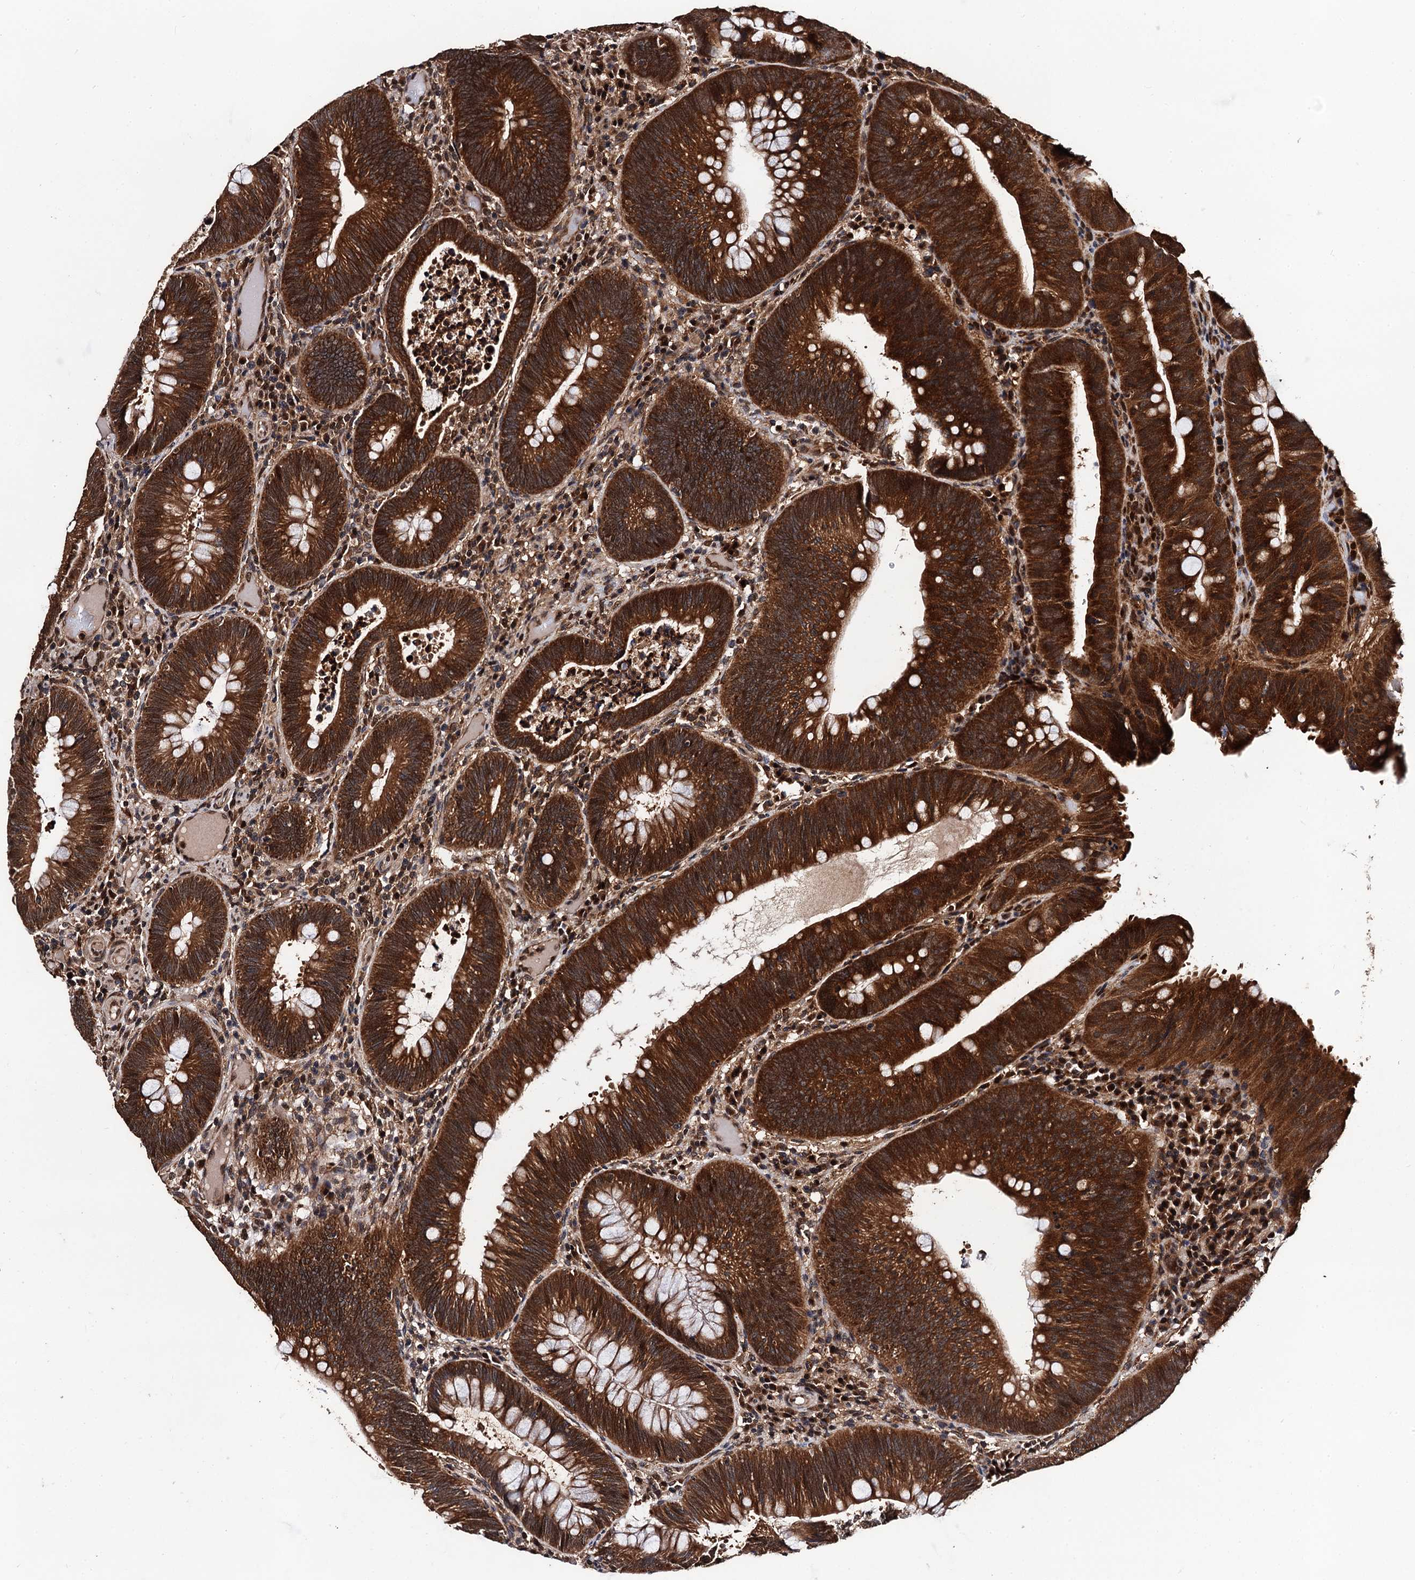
{"staining": {"intensity": "strong", "quantity": ">75%", "location": "cytoplasmic/membranous"}, "tissue": "colorectal cancer", "cell_type": "Tumor cells", "image_type": "cancer", "snomed": [{"axis": "morphology", "description": "Adenocarcinoma, NOS"}, {"axis": "topography", "description": "Rectum"}], "caption": "Human colorectal cancer stained with a protein marker exhibits strong staining in tumor cells.", "gene": "MIER2", "patient": {"sex": "female", "age": 75}}